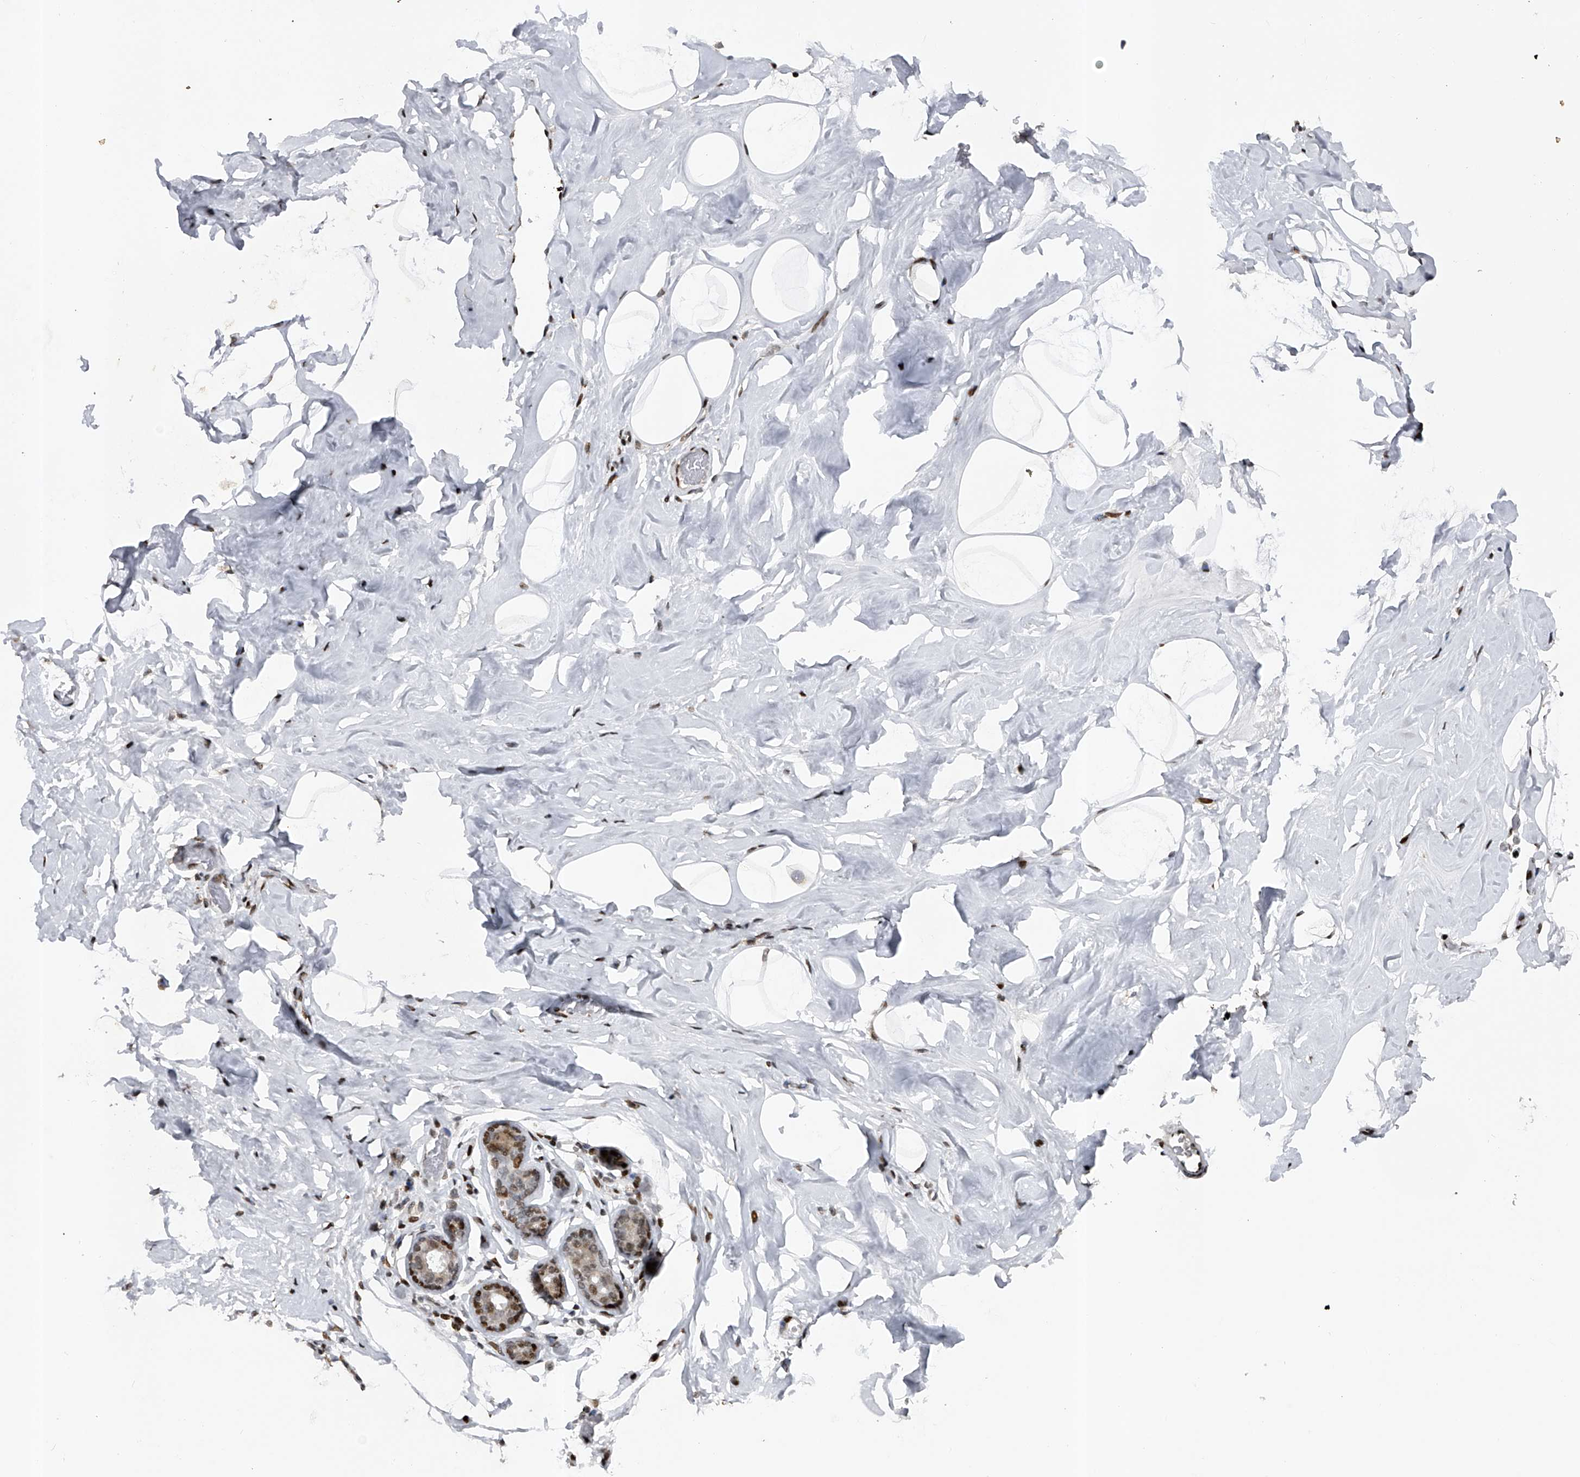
{"staining": {"intensity": "moderate", "quantity": ">75%", "location": "nuclear"}, "tissue": "adipose tissue", "cell_type": "Adipocytes", "image_type": "normal", "snomed": [{"axis": "morphology", "description": "Normal tissue, NOS"}, {"axis": "morphology", "description": "Fibrosis, NOS"}, {"axis": "topography", "description": "Breast"}, {"axis": "topography", "description": "Adipose tissue"}], "caption": "Protein expression analysis of benign adipose tissue exhibits moderate nuclear expression in approximately >75% of adipocytes.", "gene": "RWDD2A", "patient": {"sex": "female", "age": 39}}